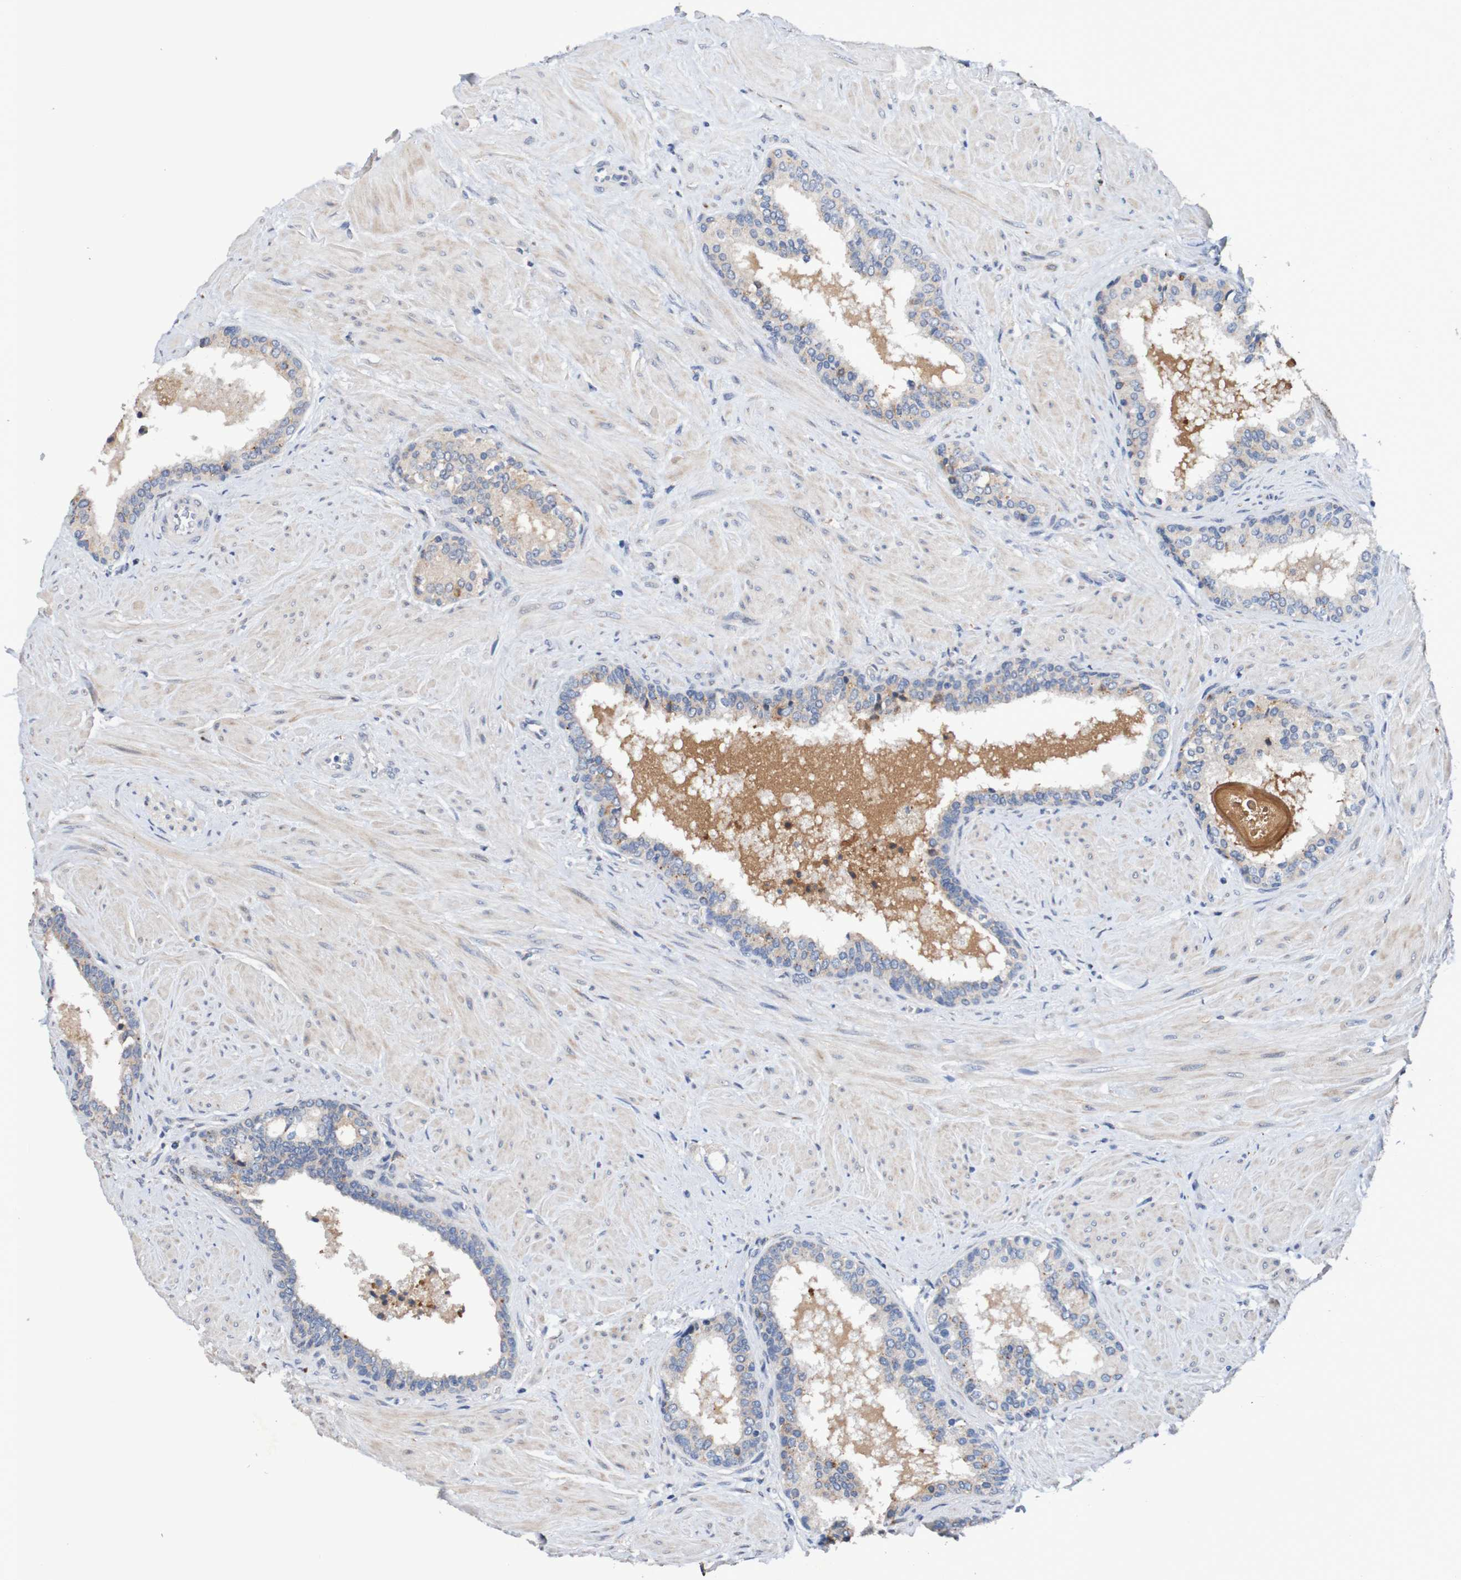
{"staining": {"intensity": "weak", "quantity": "<25%", "location": "cytoplasmic/membranous"}, "tissue": "prostate cancer", "cell_type": "Tumor cells", "image_type": "cancer", "snomed": [{"axis": "morphology", "description": "Adenocarcinoma, Low grade"}, {"axis": "topography", "description": "Prostate"}], "caption": "Prostate cancer stained for a protein using immunohistochemistry (IHC) shows no positivity tumor cells.", "gene": "FIBP", "patient": {"sex": "male", "age": 60}}